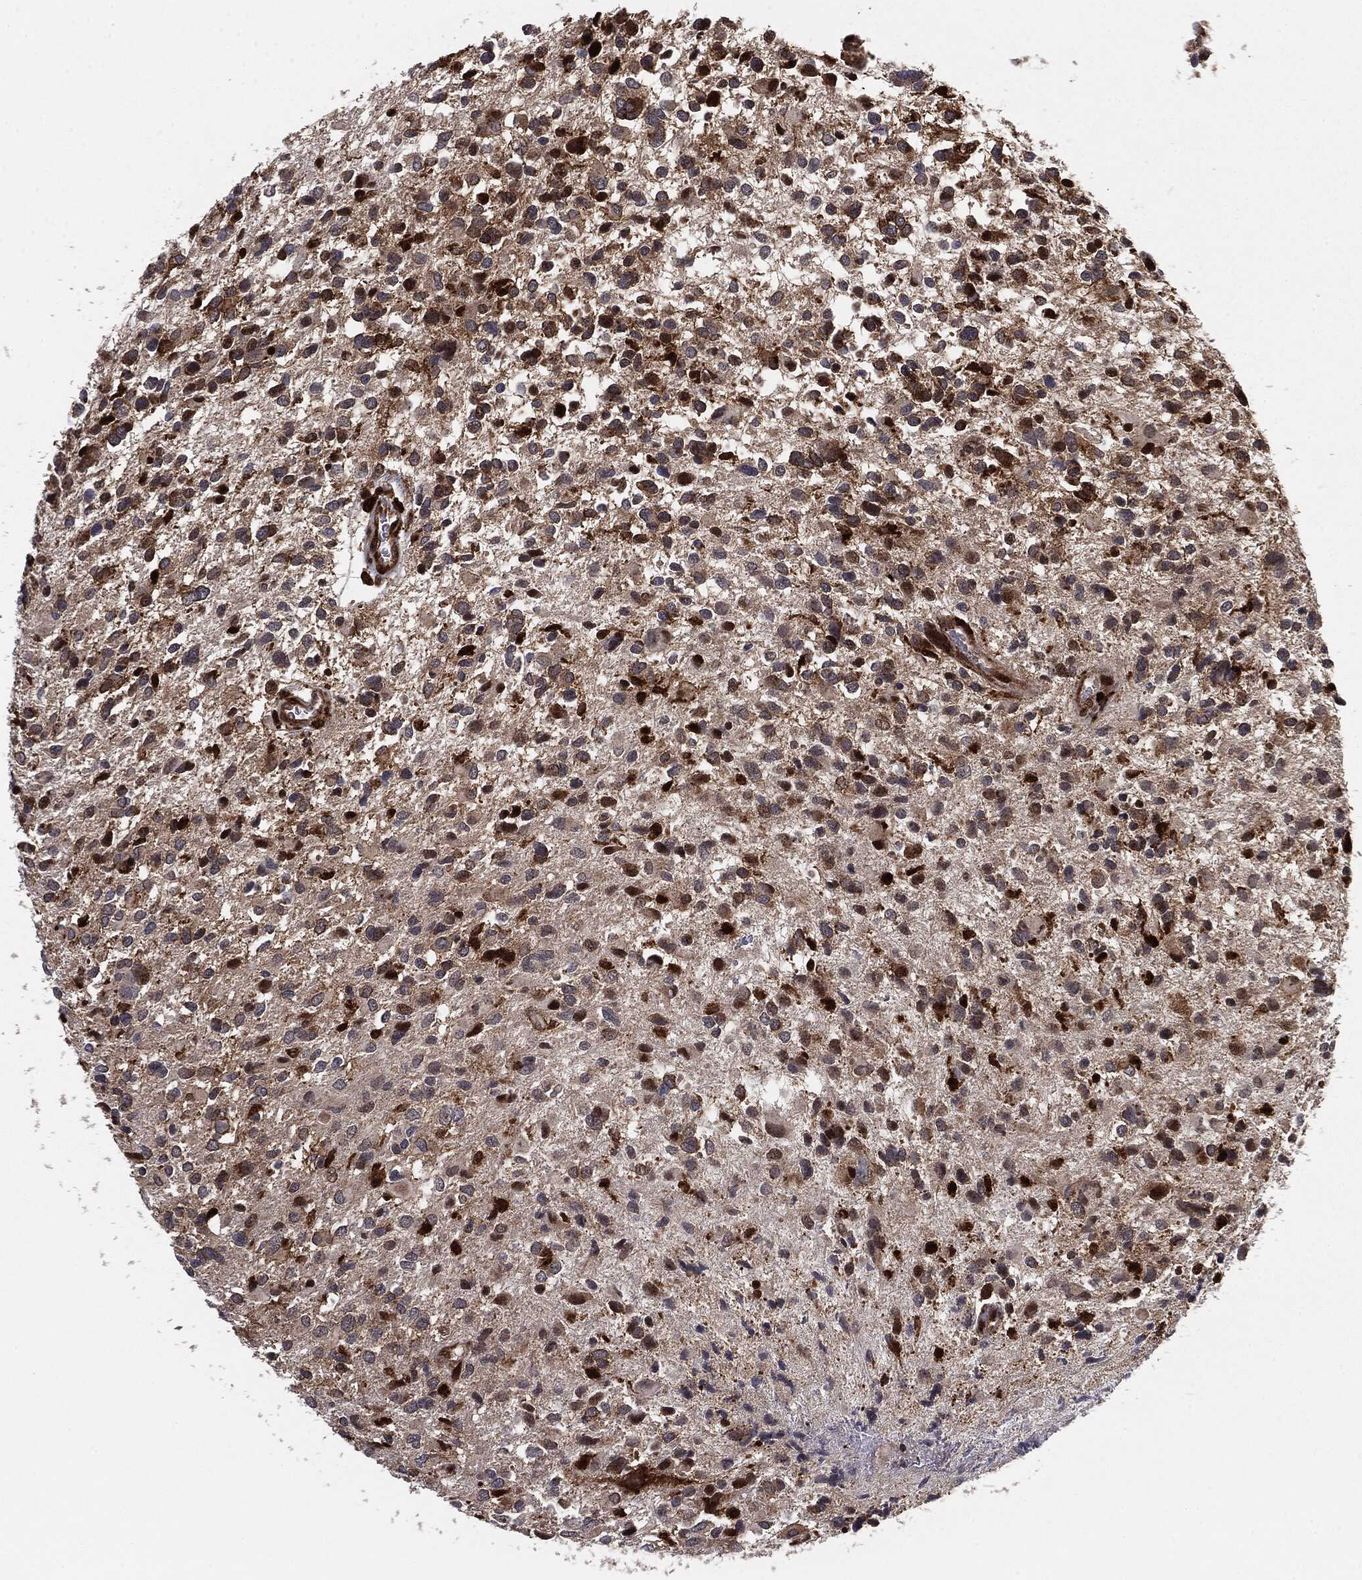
{"staining": {"intensity": "moderate", "quantity": "25%-75%", "location": "cytoplasmic/membranous"}, "tissue": "glioma", "cell_type": "Tumor cells", "image_type": "cancer", "snomed": [{"axis": "morphology", "description": "Glioma, malignant, Low grade"}, {"axis": "topography", "description": "Brain"}], "caption": "High-magnification brightfield microscopy of glioma stained with DAB (brown) and counterstained with hematoxylin (blue). tumor cells exhibit moderate cytoplasmic/membranous expression is appreciated in about25%-75% of cells. (IHC, brightfield microscopy, high magnification).", "gene": "PTEN", "patient": {"sex": "female", "age": 32}}